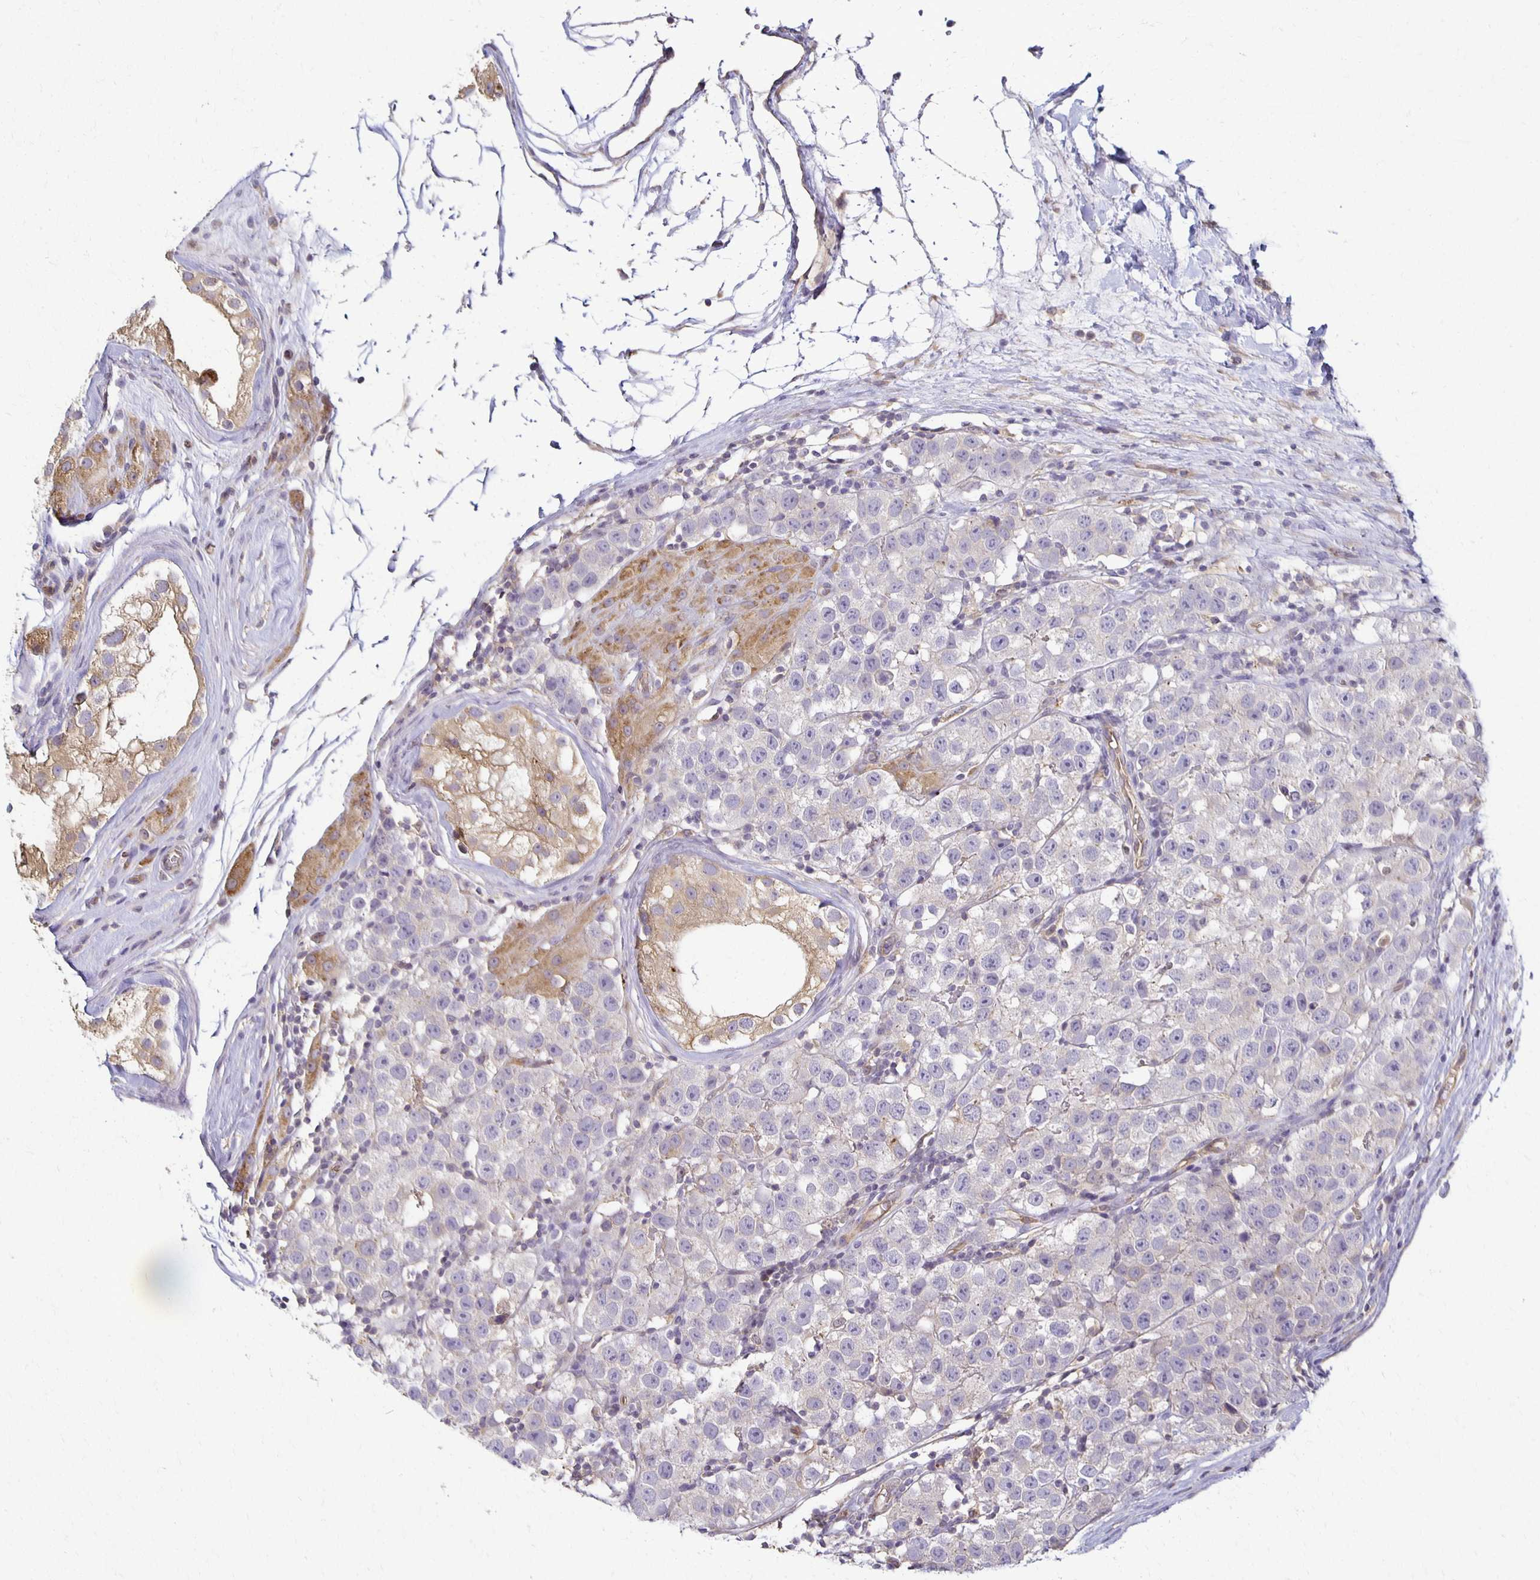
{"staining": {"intensity": "negative", "quantity": "none", "location": "none"}, "tissue": "testis cancer", "cell_type": "Tumor cells", "image_type": "cancer", "snomed": [{"axis": "morphology", "description": "Seminoma, NOS"}, {"axis": "topography", "description": "Testis"}], "caption": "Histopathology image shows no significant protein staining in tumor cells of testis seminoma.", "gene": "GPX4", "patient": {"sex": "male", "age": 34}}